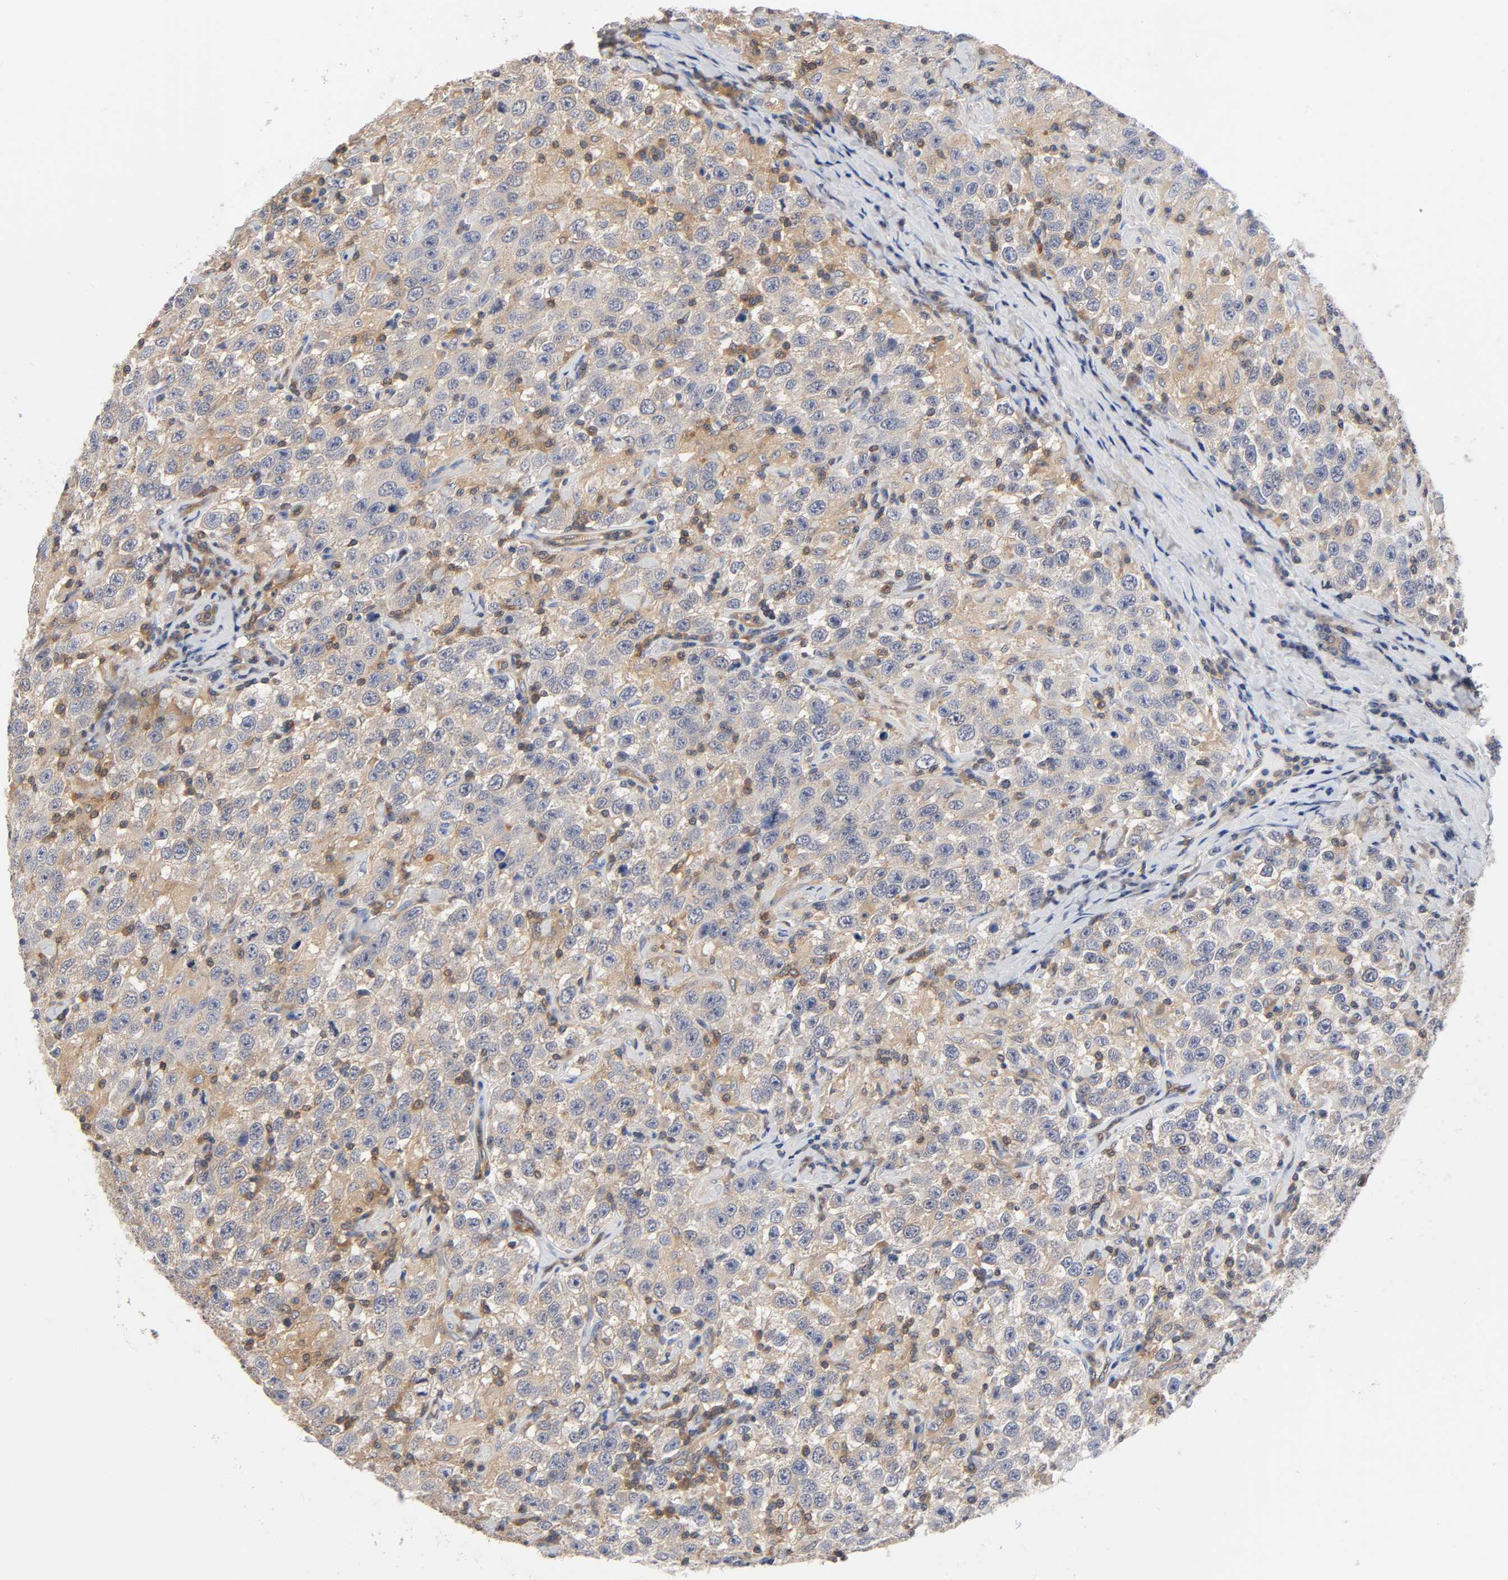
{"staining": {"intensity": "moderate", "quantity": ">75%", "location": "cytoplasmic/membranous"}, "tissue": "testis cancer", "cell_type": "Tumor cells", "image_type": "cancer", "snomed": [{"axis": "morphology", "description": "Seminoma, NOS"}, {"axis": "topography", "description": "Testis"}], "caption": "Protein positivity by immunohistochemistry shows moderate cytoplasmic/membranous staining in approximately >75% of tumor cells in testis cancer. (DAB IHC with brightfield microscopy, high magnification).", "gene": "PRKAB1", "patient": {"sex": "male", "age": 41}}